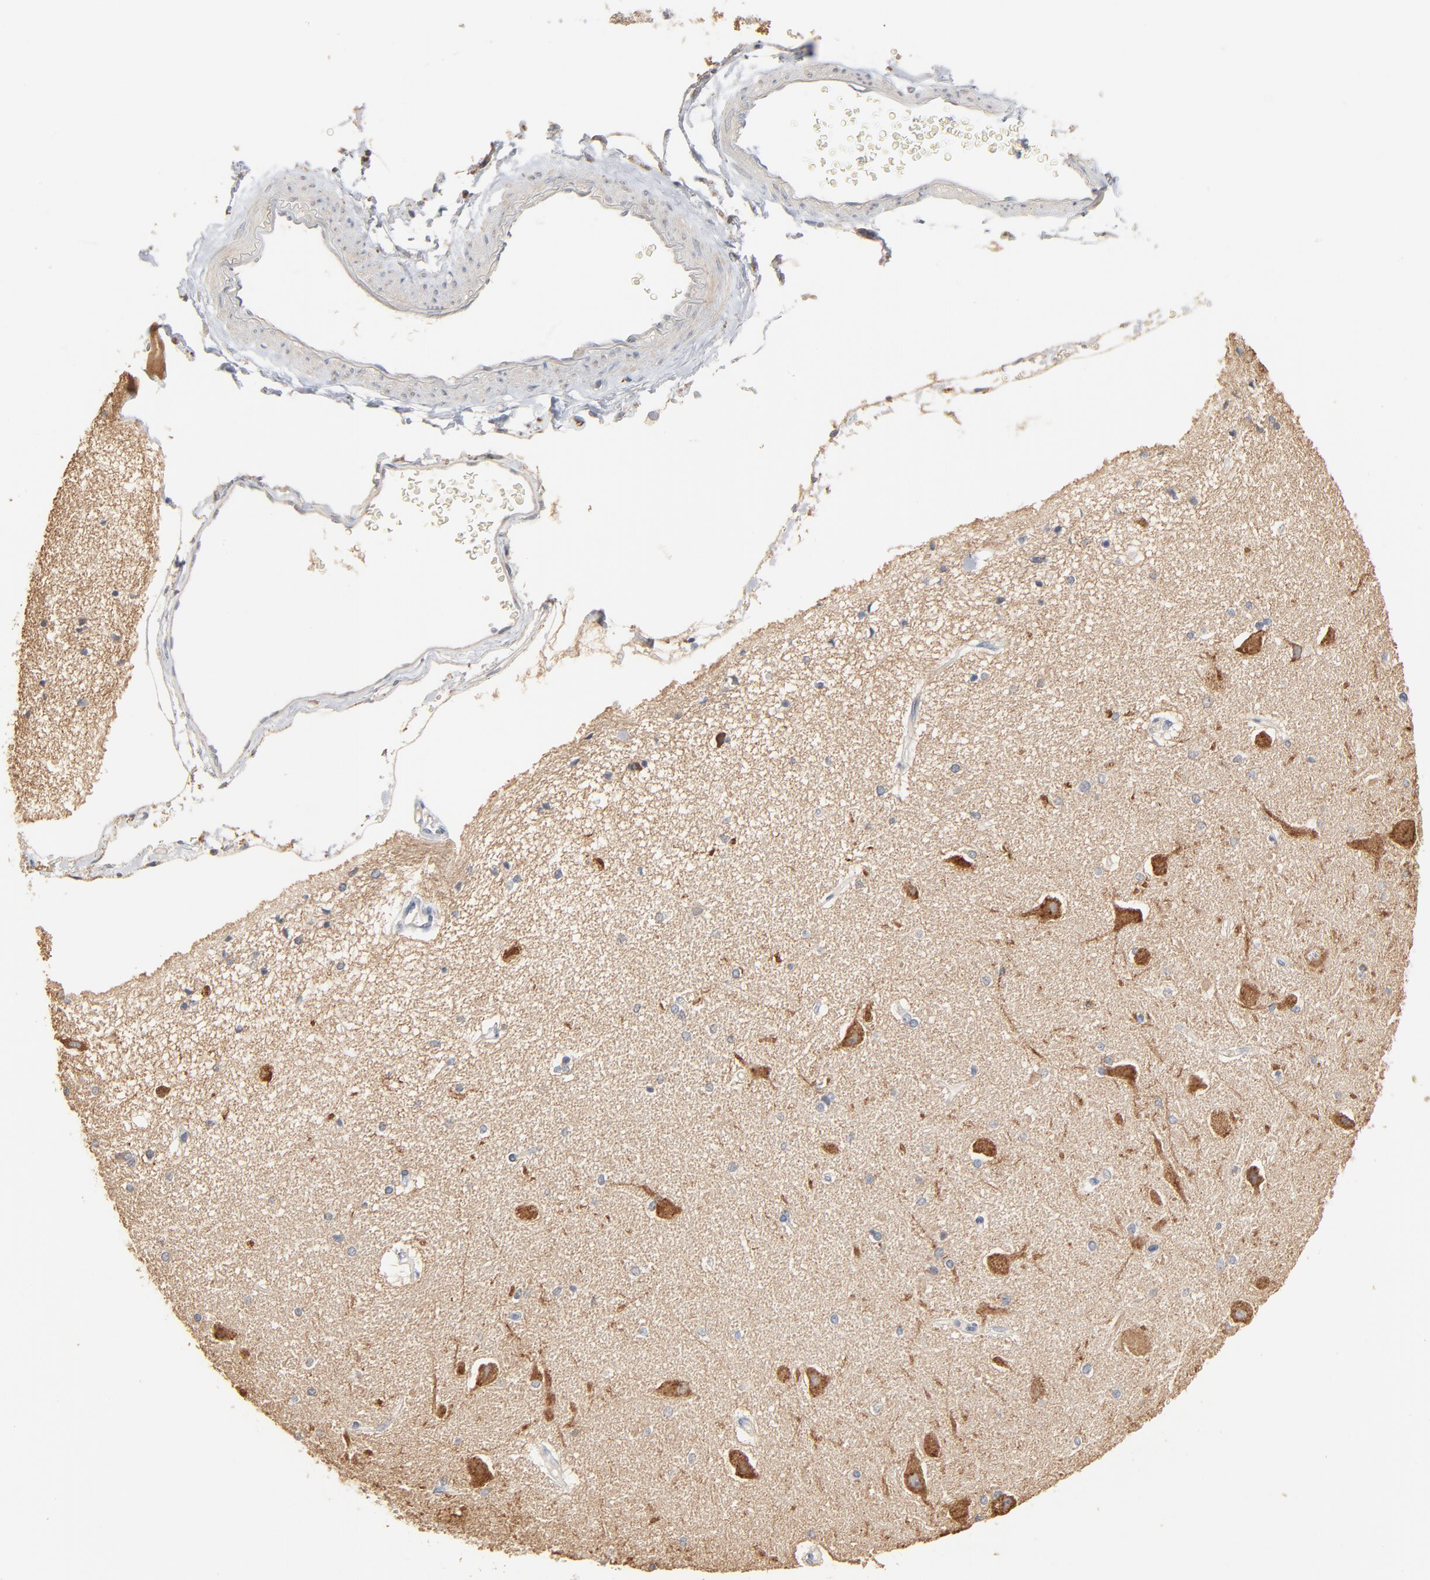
{"staining": {"intensity": "negative", "quantity": "none", "location": "none"}, "tissue": "hippocampus", "cell_type": "Glial cells", "image_type": "normal", "snomed": [{"axis": "morphology", "description": "Normal tissue, NOS"}, {"axis": "topography", "description": "Hippocampus"}], "caption": "Human hippocampus stained for a protein using immunohistochemistry exhibits no staining in glial cells.", "gene": "ZDHHC8", "patient": {"sex": "female", "age": 54}}